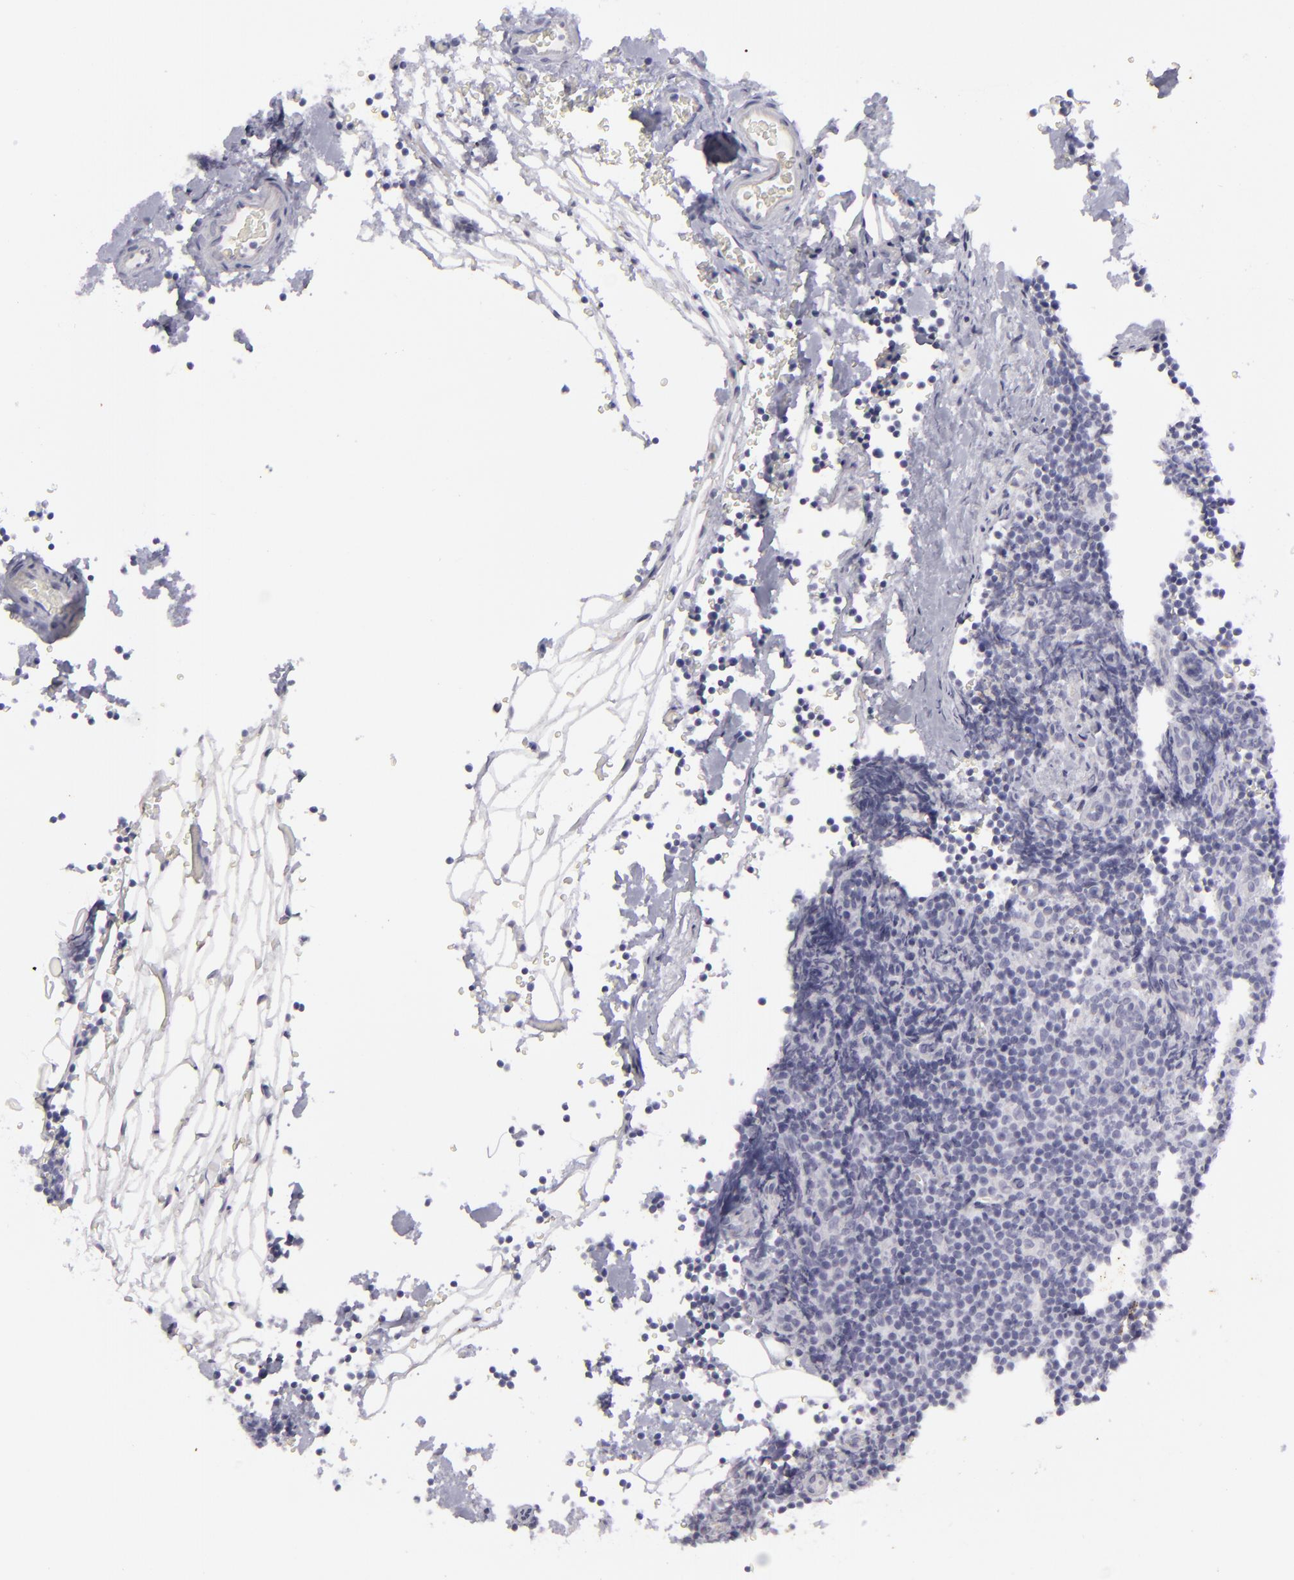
{"staining": {"intensity": "negative", "quantity": "none", "location": "none"}, "tissue": "lymphoma", "cell_type": "Tumor cells", "image_type": "cancer", "snomed": [{"axis": "morphology", "description": "Malignant lymphoma, non-Hodgkin's type, High grade"}, {"axis": "topography", "description": "Lymph node"}], "caption": "The micrograph reveals no staining of tumor cells in lymphoma. (Stains: DAB immunohistochemistry with hematoxylin counter stain, Microscopy: brightfield microscopy at high magnification).", "gene": "KRT1", "patient": {"sex": "female", "age": 58}}